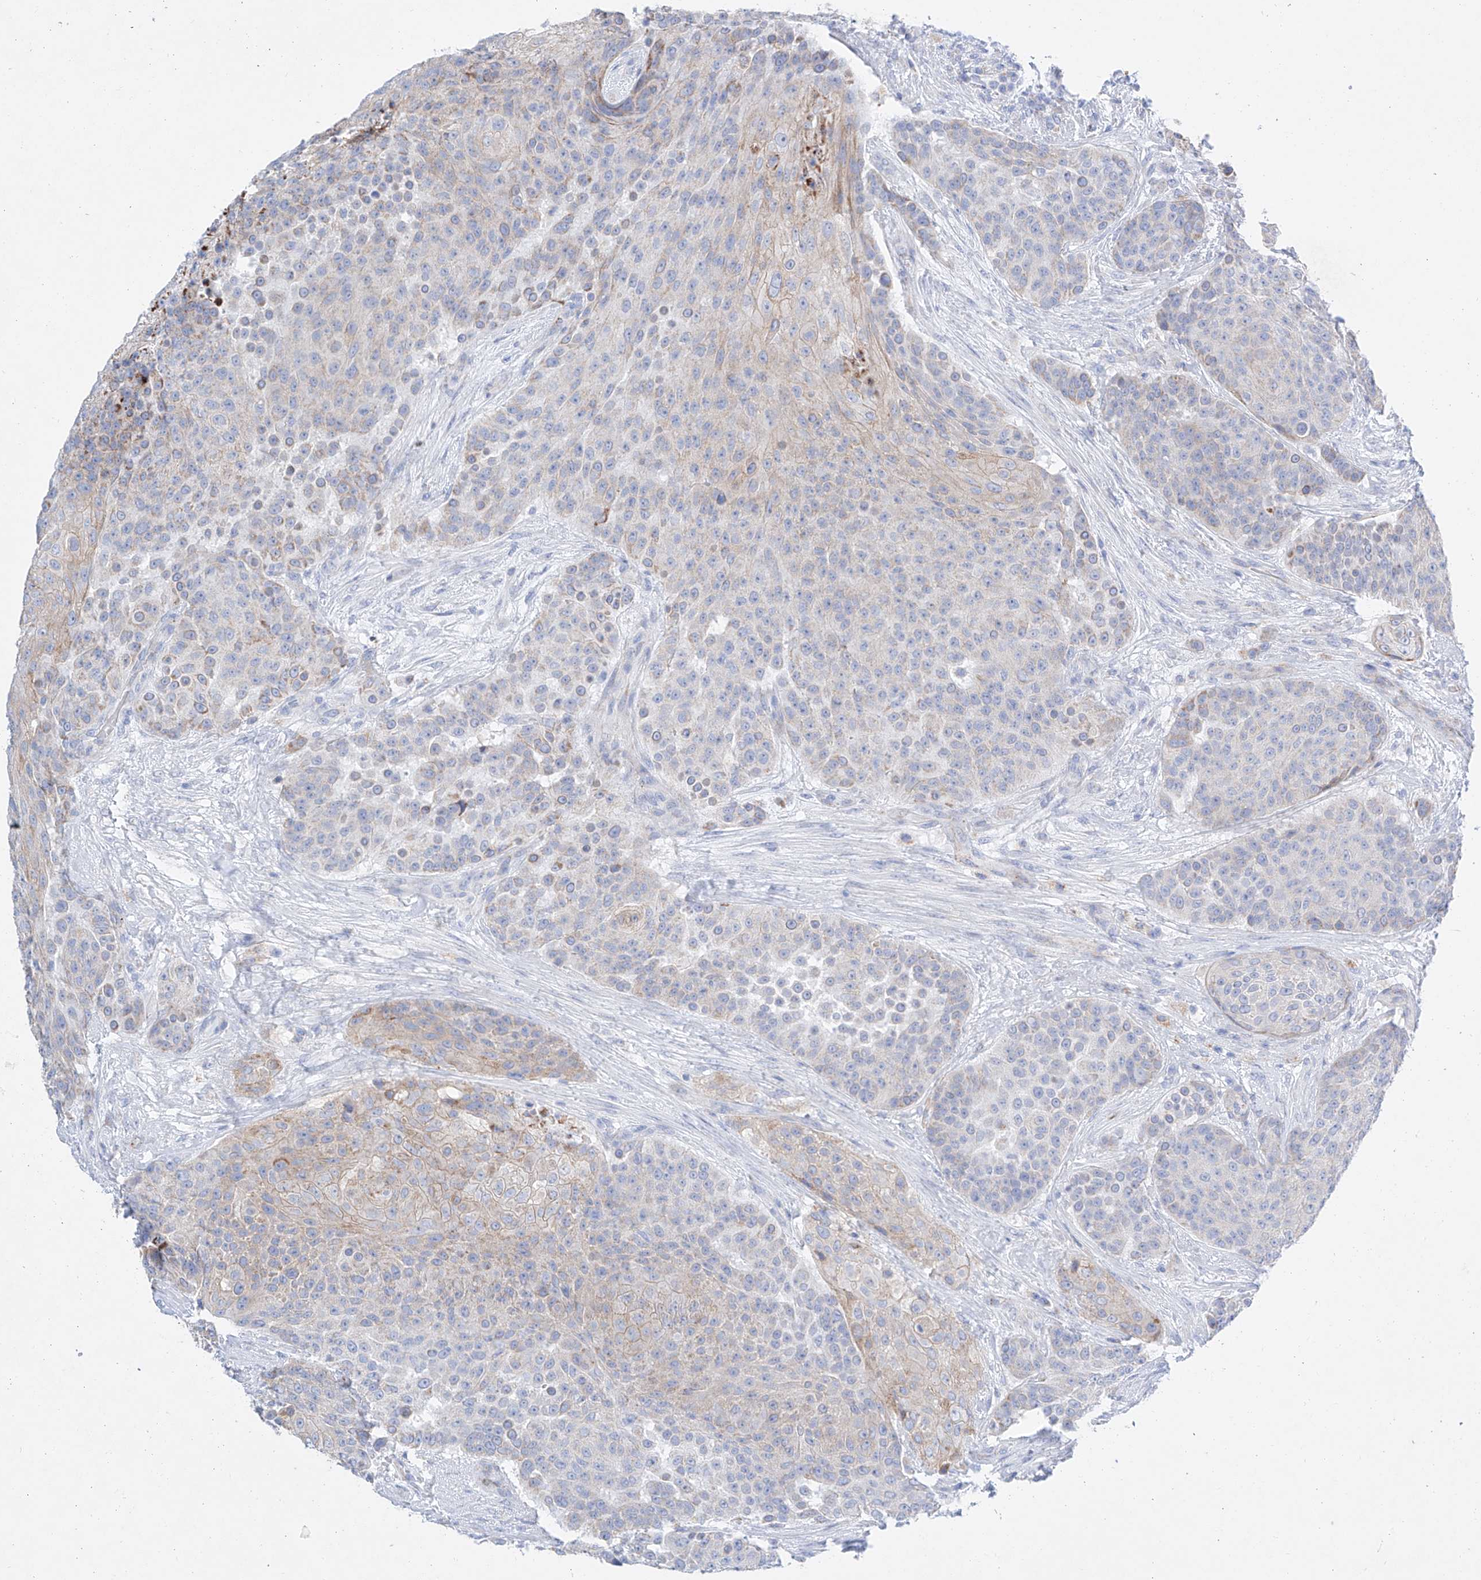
{"staining": {"intensity": "weak", "quantity": "25%-75%", "location": "cytoplasmic/membranous"}, "tissue": "urothelial cancer", "cell_type": "Tumor cells", "image_type": "cancer", "snomed": [{"axis": "morphology", "description": "Urothelial carcinoma, High grade"}, {"axis": "topography", "description": "Urinary bladder"}], "caption": "About 25%-75% of tumor cells in human urothelial cancer display weak cytoplasmic/membranous protein positivity as visualized by brown immunohistochemical staining.", "gene": "C6orf62", "patient": {"sex": "female", "age": 63}}